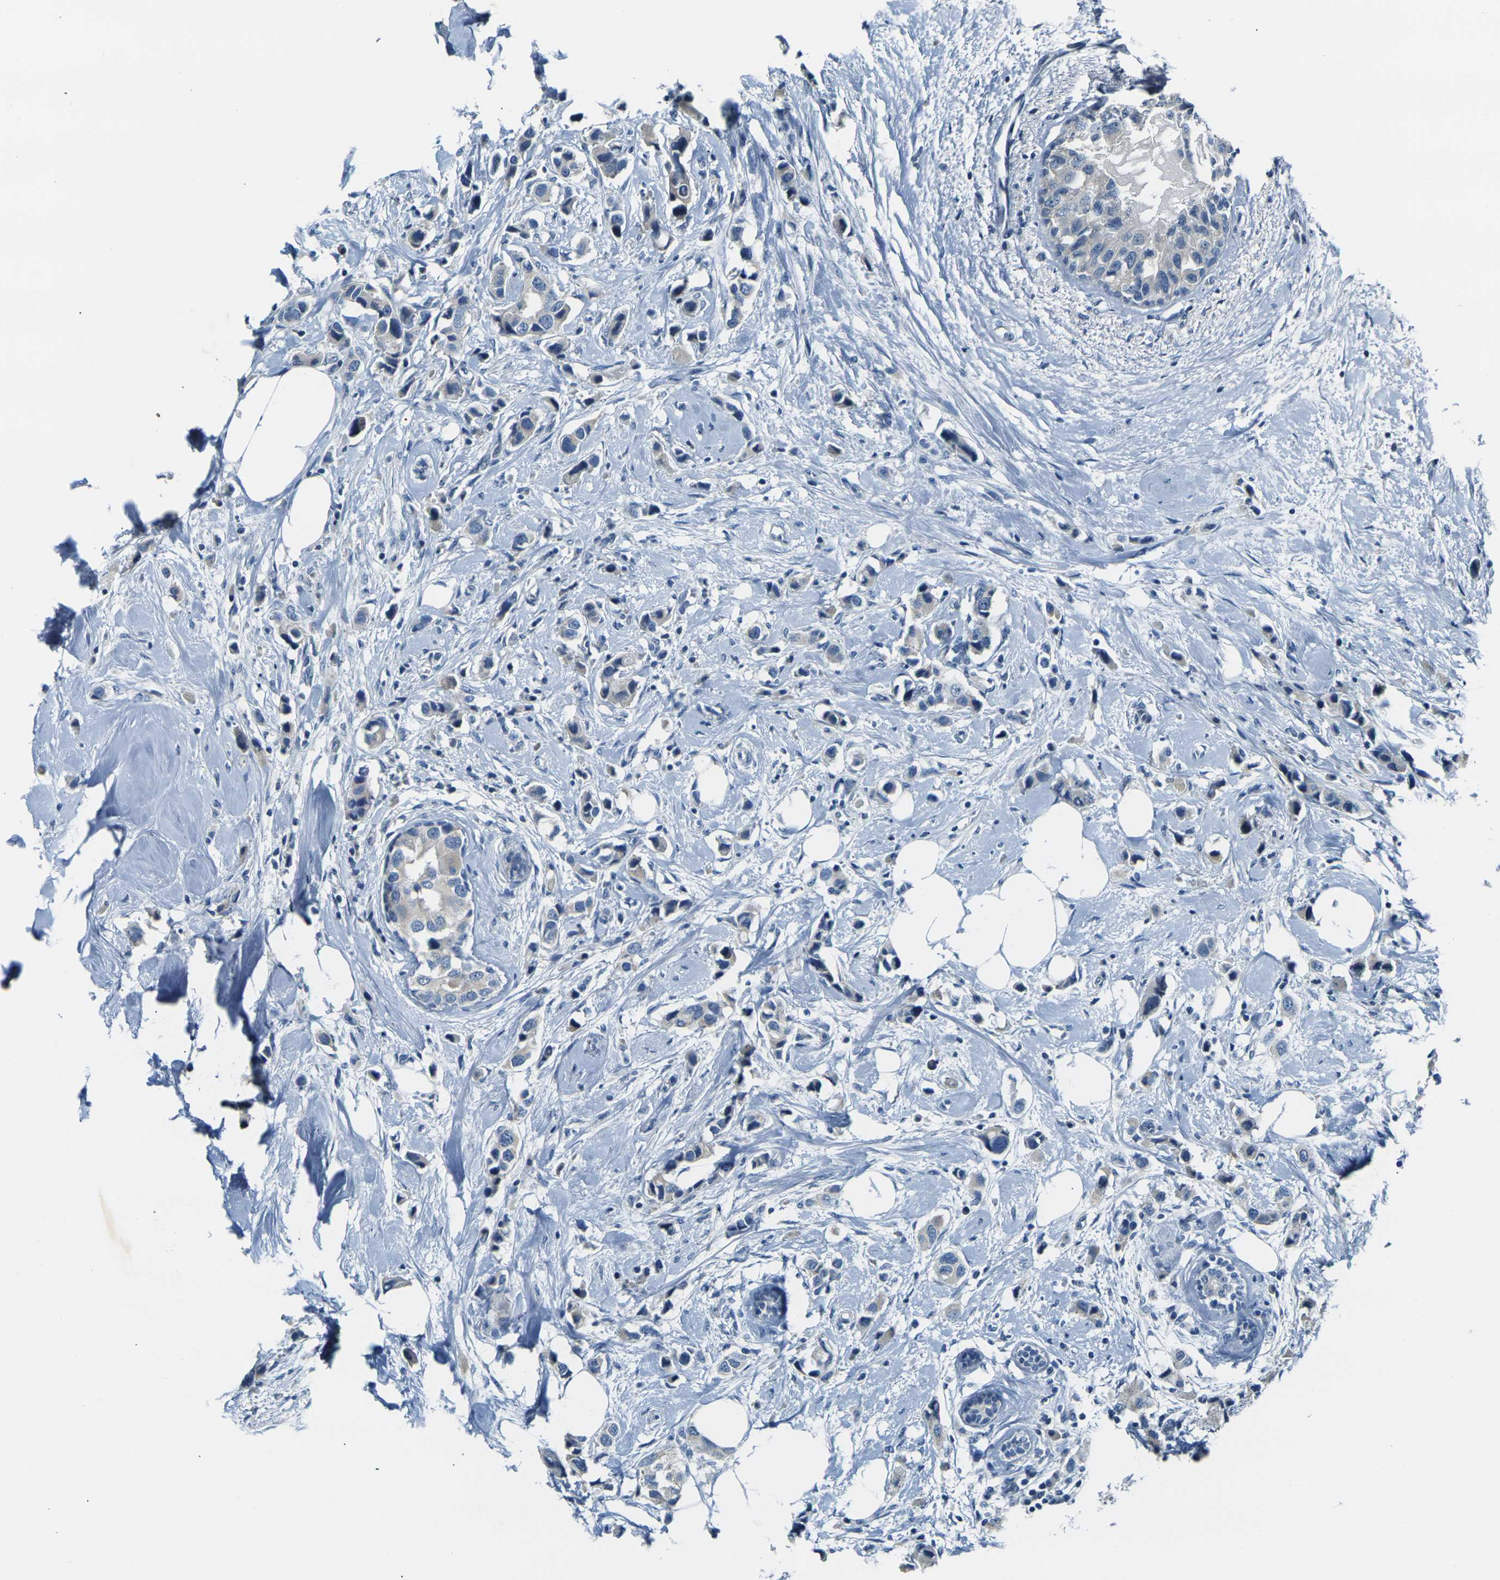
{"staining": {"intensity": "weak", "quantity": "<25%", "location": "cytoplasmic/membranous"}, "tissue": "breast cancer", "cell_type": "Tumor cells", "image_type": "cancer", "snomed": [{"axis": "morphology", "description": "Normal tissue, NOS"}, {"axis": "morphology", "description": "Duct carcinoma"}, {"axis": "topography", "description": "Breast"}], "caption": "Micrograph shows no protein positivity in tumor cells of breast cancer (intraductal carcinoma) tissue. (DAB immunohistochemistry, high magnification).", "gene": "SHISAL2B", "patient": {"sex": "female", "age": 50}}